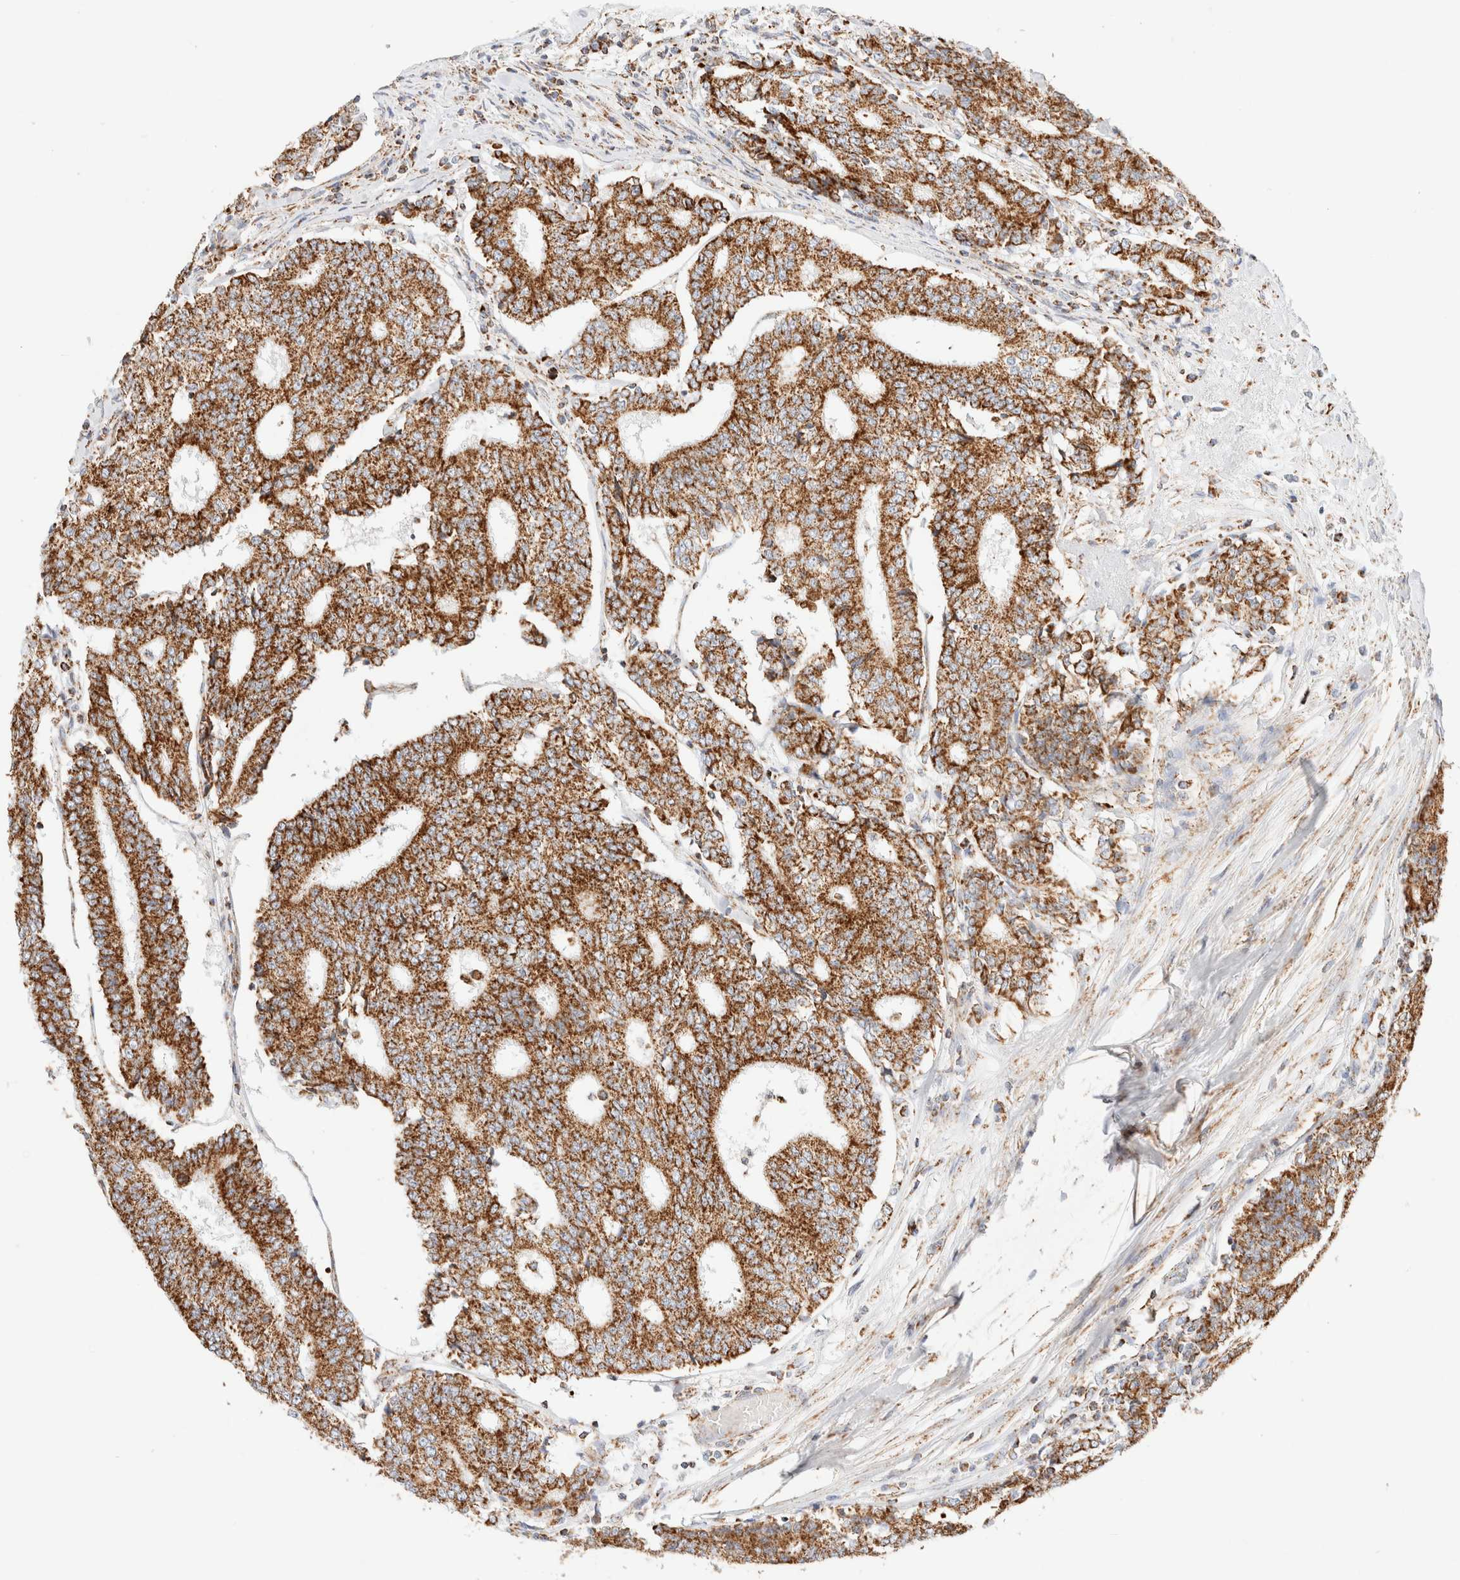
{"staining": {"intensity": "strong", "quantity": ">75%", "location": "cytoplasmic/membranous"}, "tissue": "prostate cancer", "cell_type": "Tumor cells", "image_type": "cancer", "snomed": [{"axis": "morphology", "description": "Normal tissue, NOS"}, {"axis": "morphology", "description": "Adenocarcinoma, High grade"}, {"axis": "topography", "description": "Prostate"}, {"axis": "topography", "description": "Seminal veicle"}], "caption": "Prostate cancer tissue reveals strong cytoplasmic/membranous positivity in about >75% of tumor cells, visualized by immunohistochemistry. The protein of interest is stained brown, and the nuclei are stained in blue (DAB IHC with brightfield microscopy, high magnification).", "gene": "PHB2", "patient": {"sex": "male", "age": 55}}